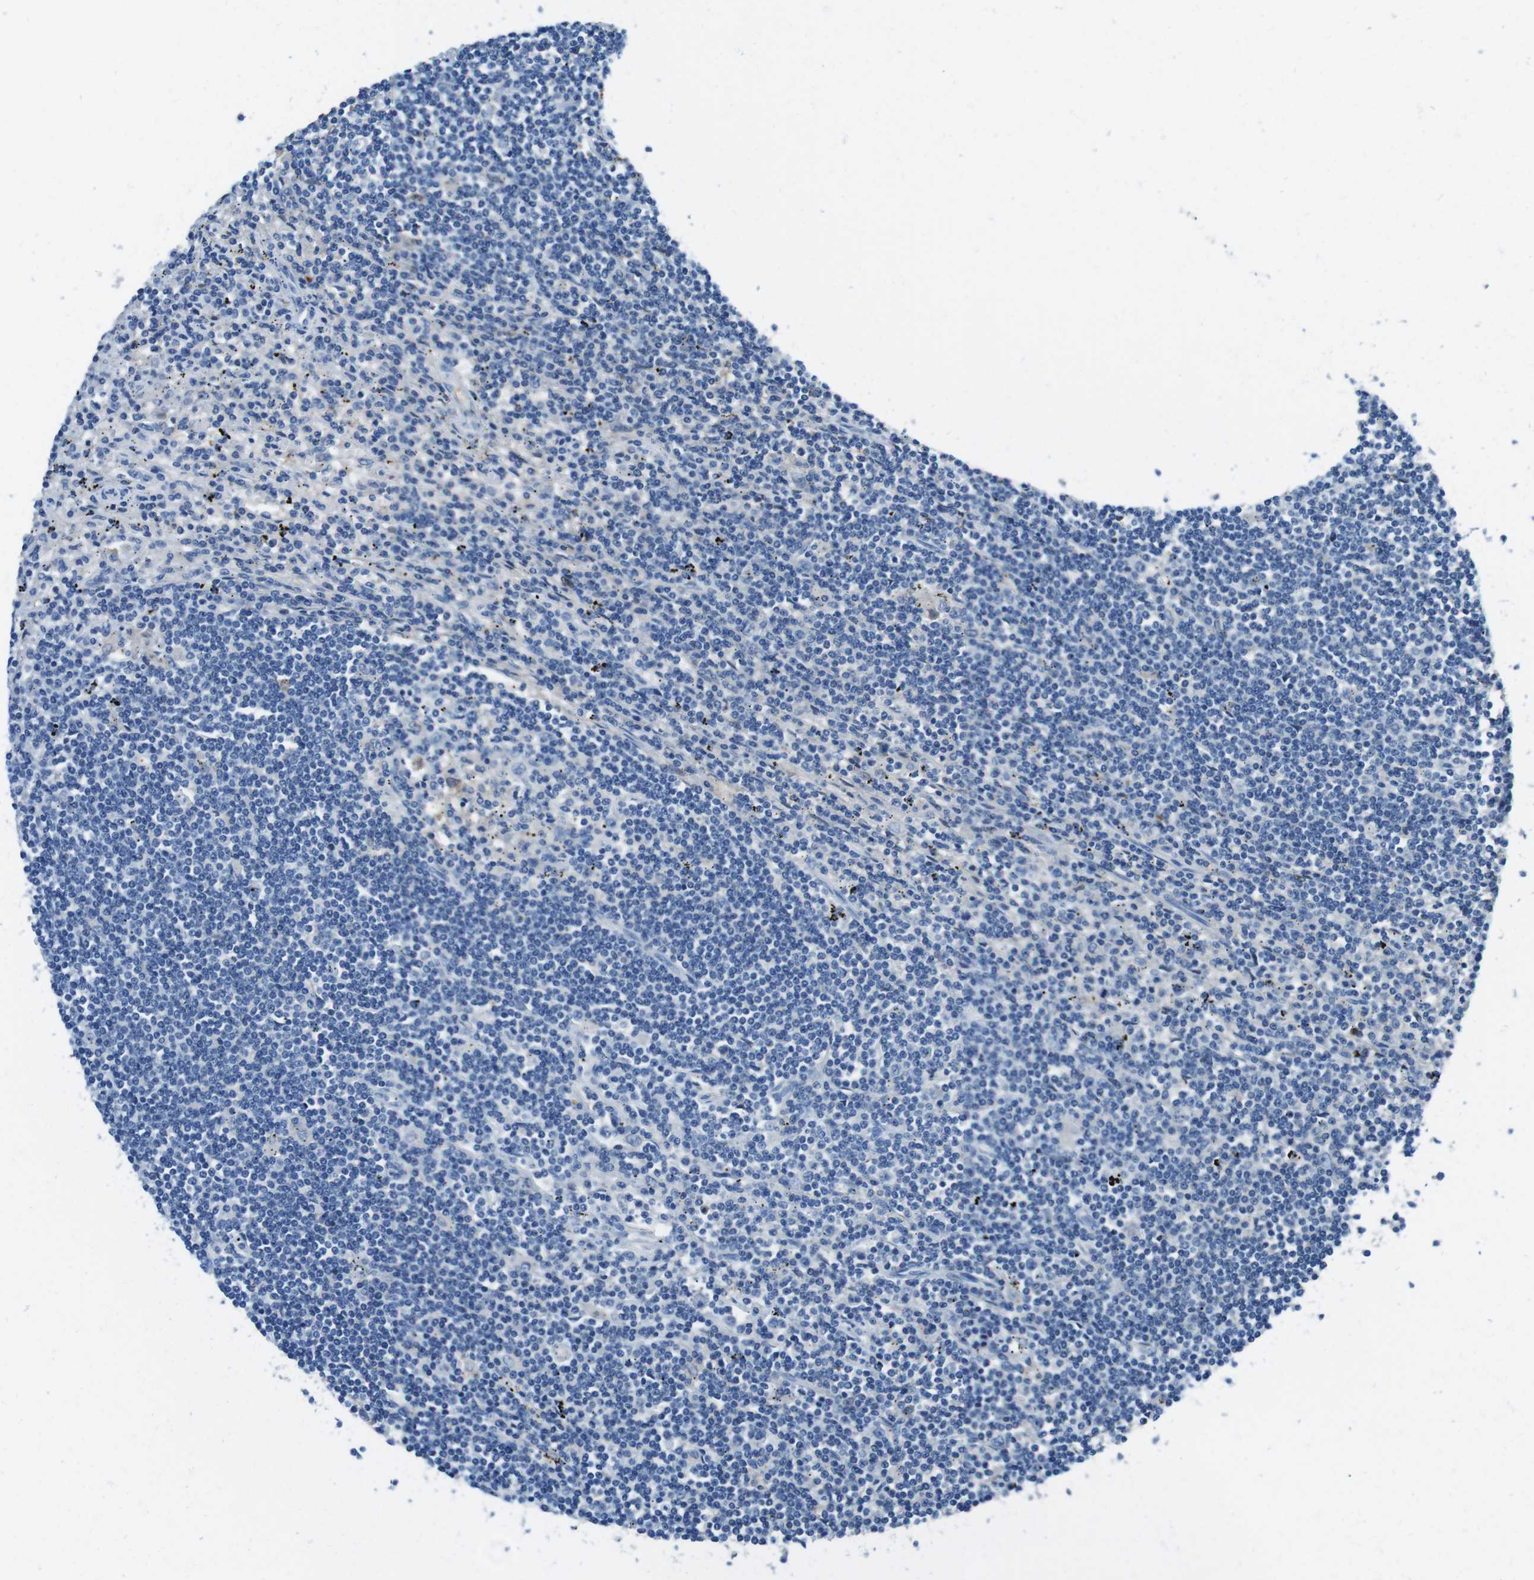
{"staining": {"intensity": "negative", "quantity": "none", "location": "none"}, "tissue": "lymphoma", "cell_type": "Tumor cells", "image_type": "cancer", "snomed": [{"axis": "morphology", "description": "Malignant lymphoma, non-Hodgkin's type, Low grade"}, {"axis": "topography", "description": "Spleen"}], "caption": "The immunohistochemistry (IHC) image has no significant expression in tumor cells of lymphoma tissue.", "gene": "TMPRSS15", "patient": {"sex": "male", "age": 76}}